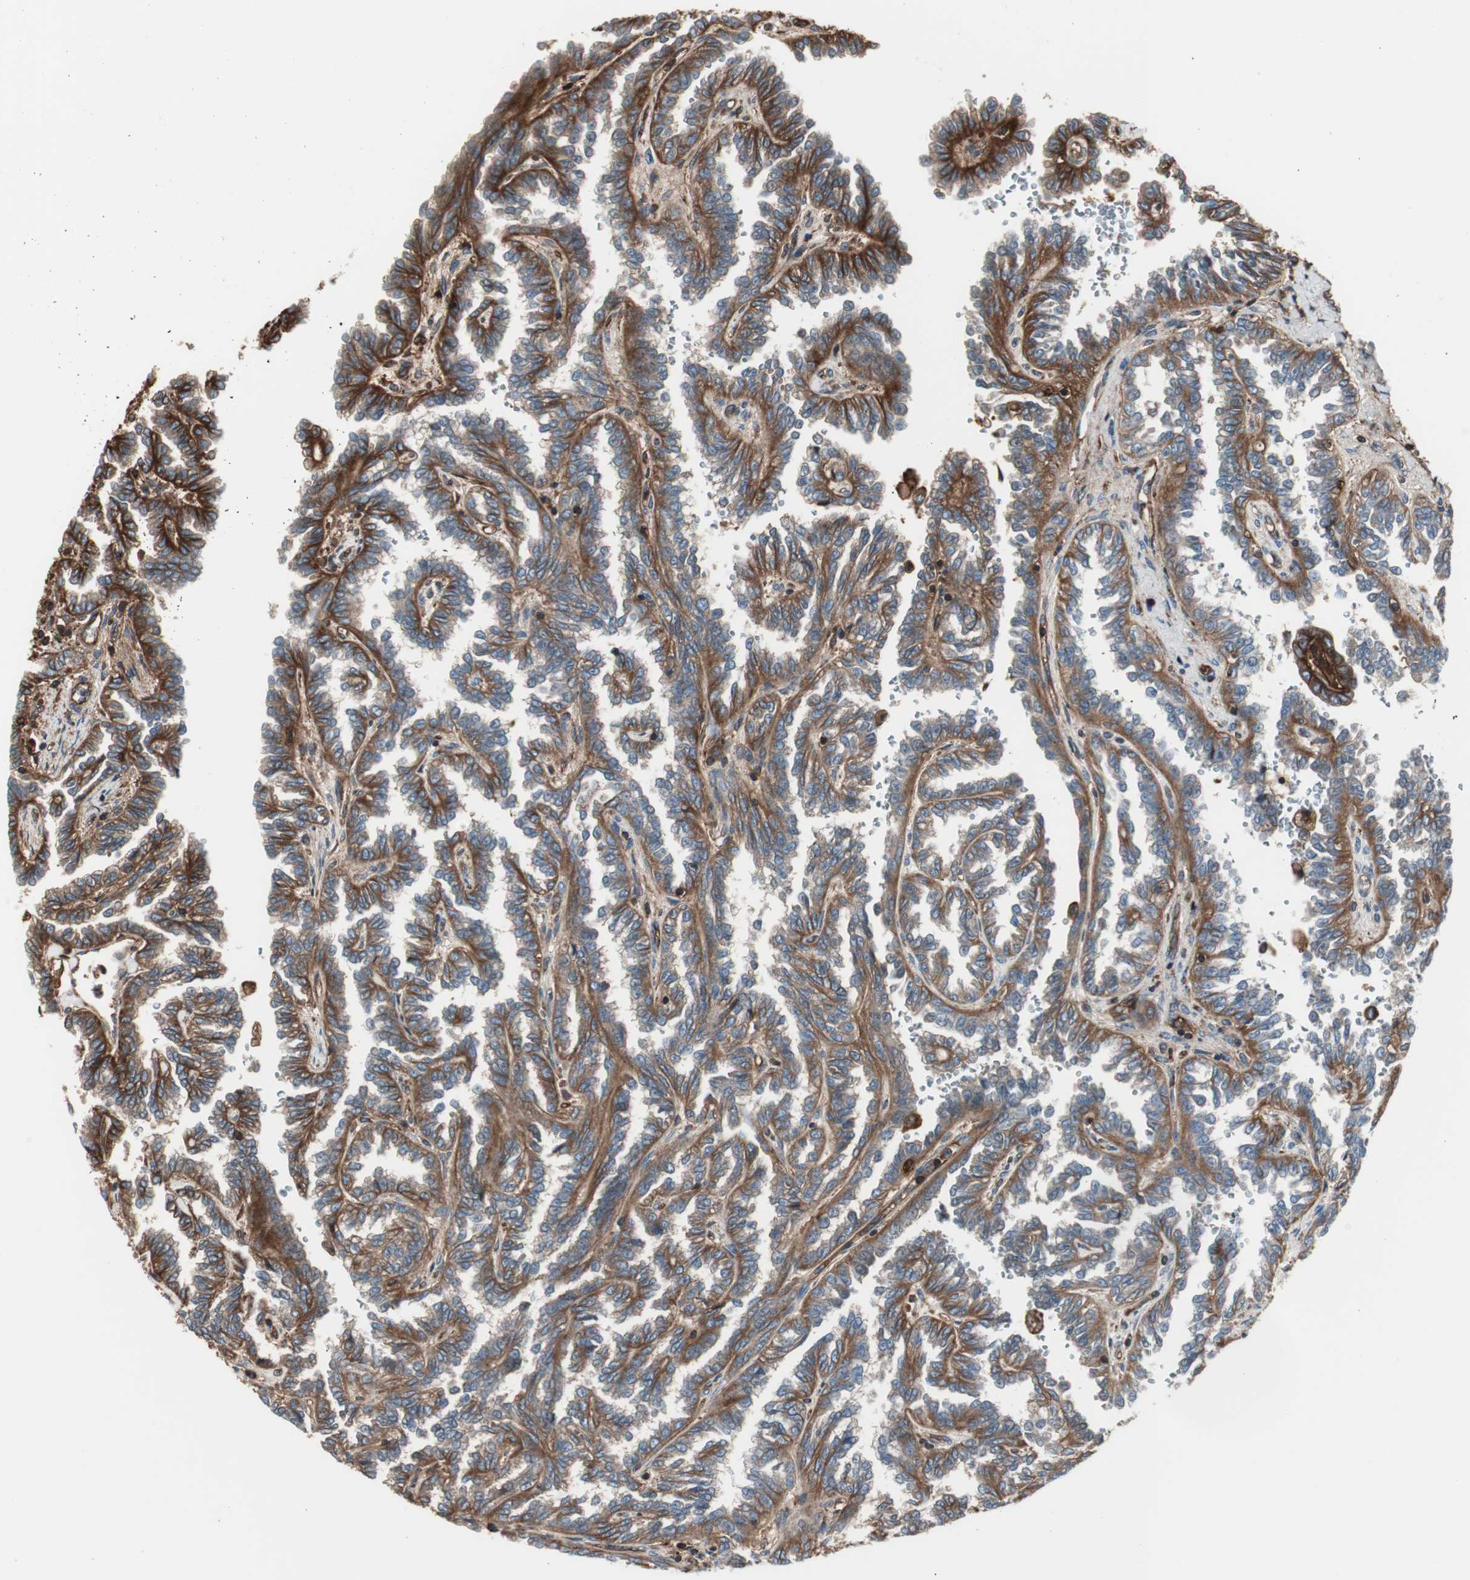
{"staining": {"intensity": "moderate", "quantity": "25%-75%", "location": "cytoplasmic/membranous"}, "tissue": "renal cancer", "cell_type": "Tumor cells", "image_type": "cancer", "snomed": [{"axis": "morphology", "description": "Inflammation, NOS"}, {"axis": "morphology", "description": "Adenocarcinoma, NOS"}, {"axis": "topography", "description": "Kidney"}], "caption": "Immunohistochemistry (DAB) staining of human renal adenocarcinoma demonstrates moderate cytoplasmic/membranous protein positivity in approximately 25%-75% of tumor cells.", "gene": "B2M", "patient": {"sex": "male", "age": 68}}